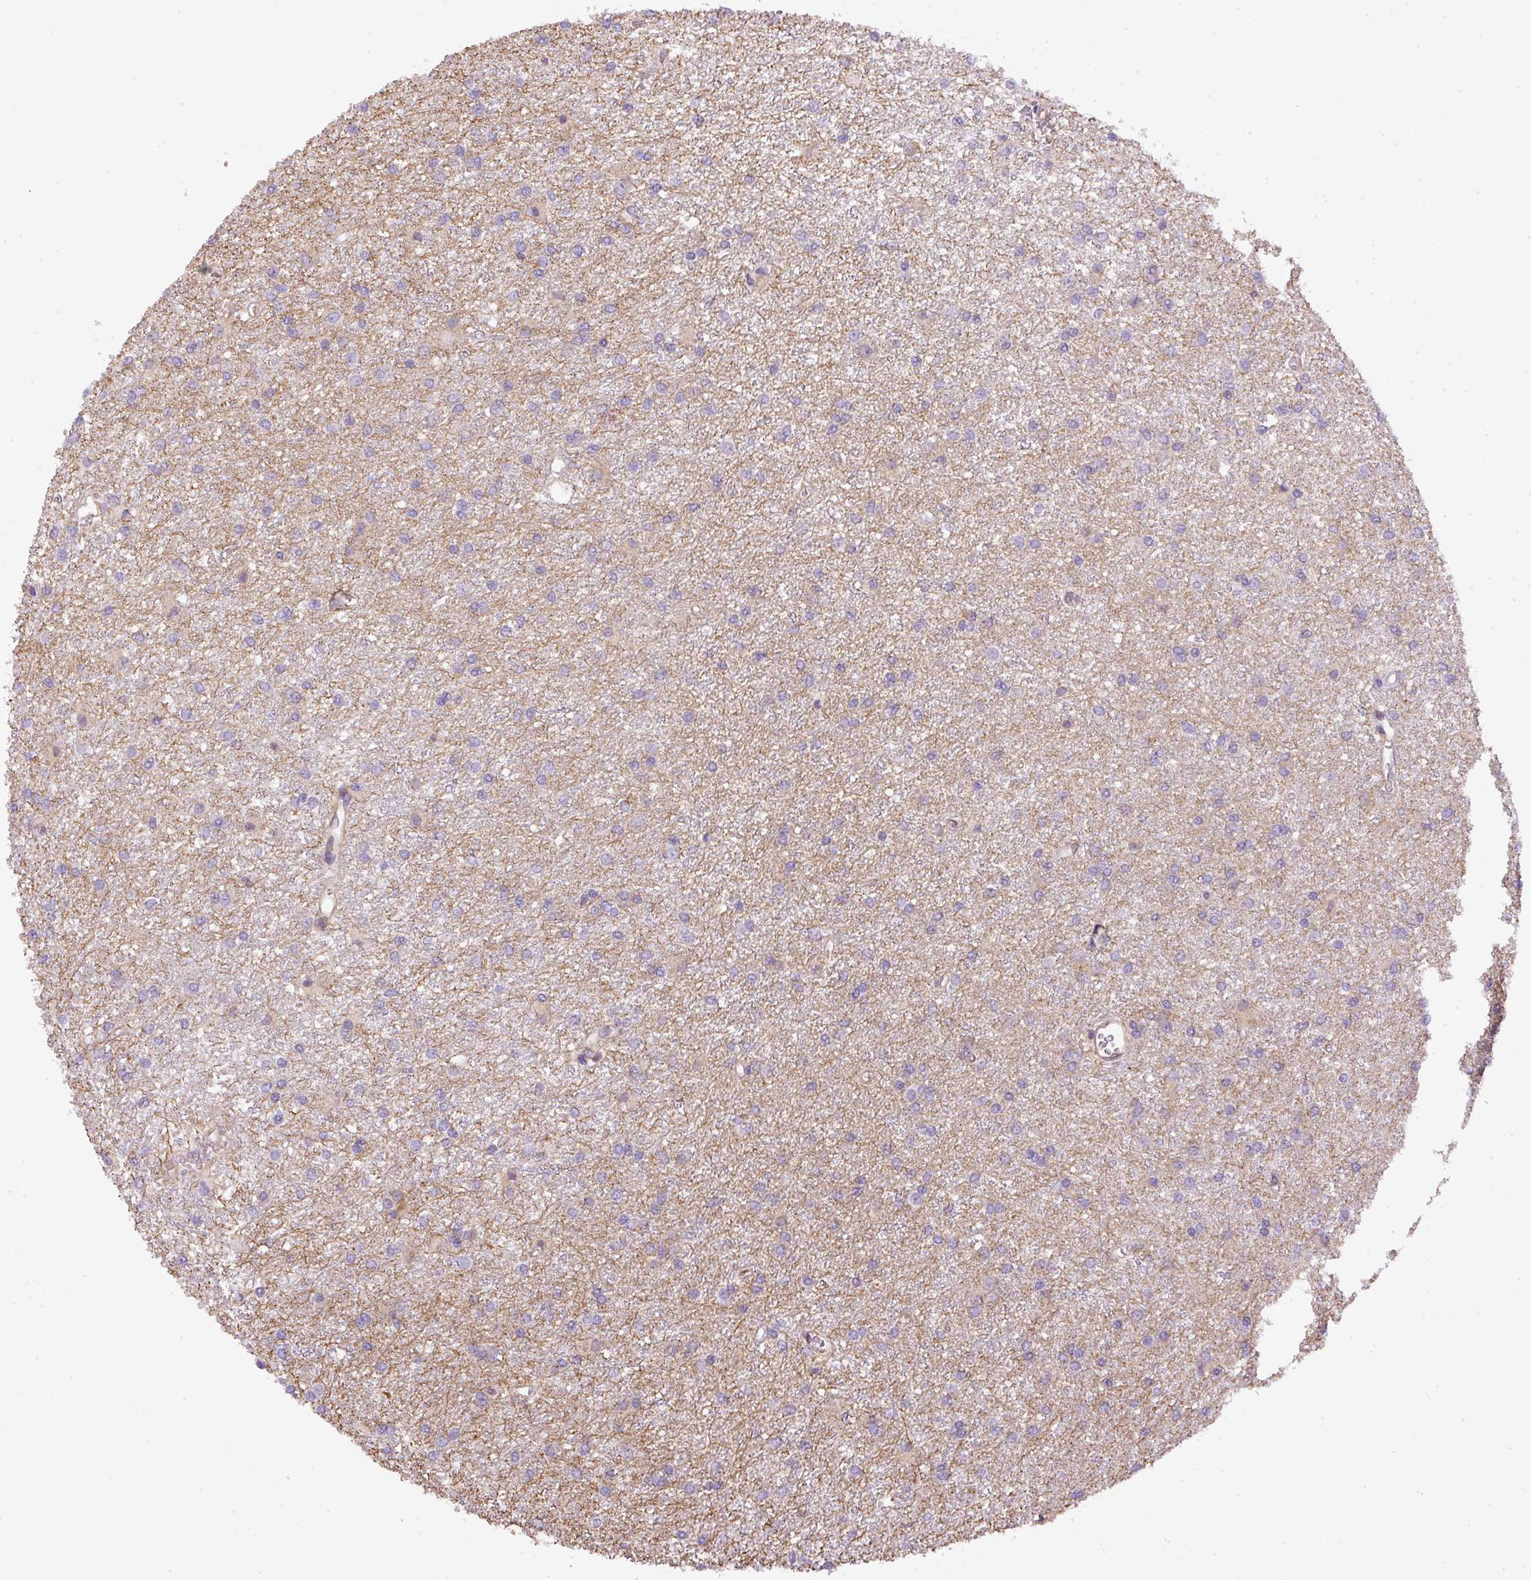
{"staining": {"intensity": "negative", "quantity": "none", "location": "none"}, "tissue": "glioma", "cell_type": "Tumor cells", "image_type": "cancer", "snomed": [{"axis": "morphology", "description": "Glioma, malignant, High grade"}, {"axis": "topography", "description": "Brain"}], "caption": "The immunohistochemistry (IHC) image has no significant expression in tumor cells of glioma tissue. Brightfield microscopy of immunohistochemistry stained with DAB (3,3'-diaminobenzidine) (brown) and hematoxylin (blue), captured at high magnification.", "gene": "DAPK1", "patient": {"sex": "female", "age": 50}}